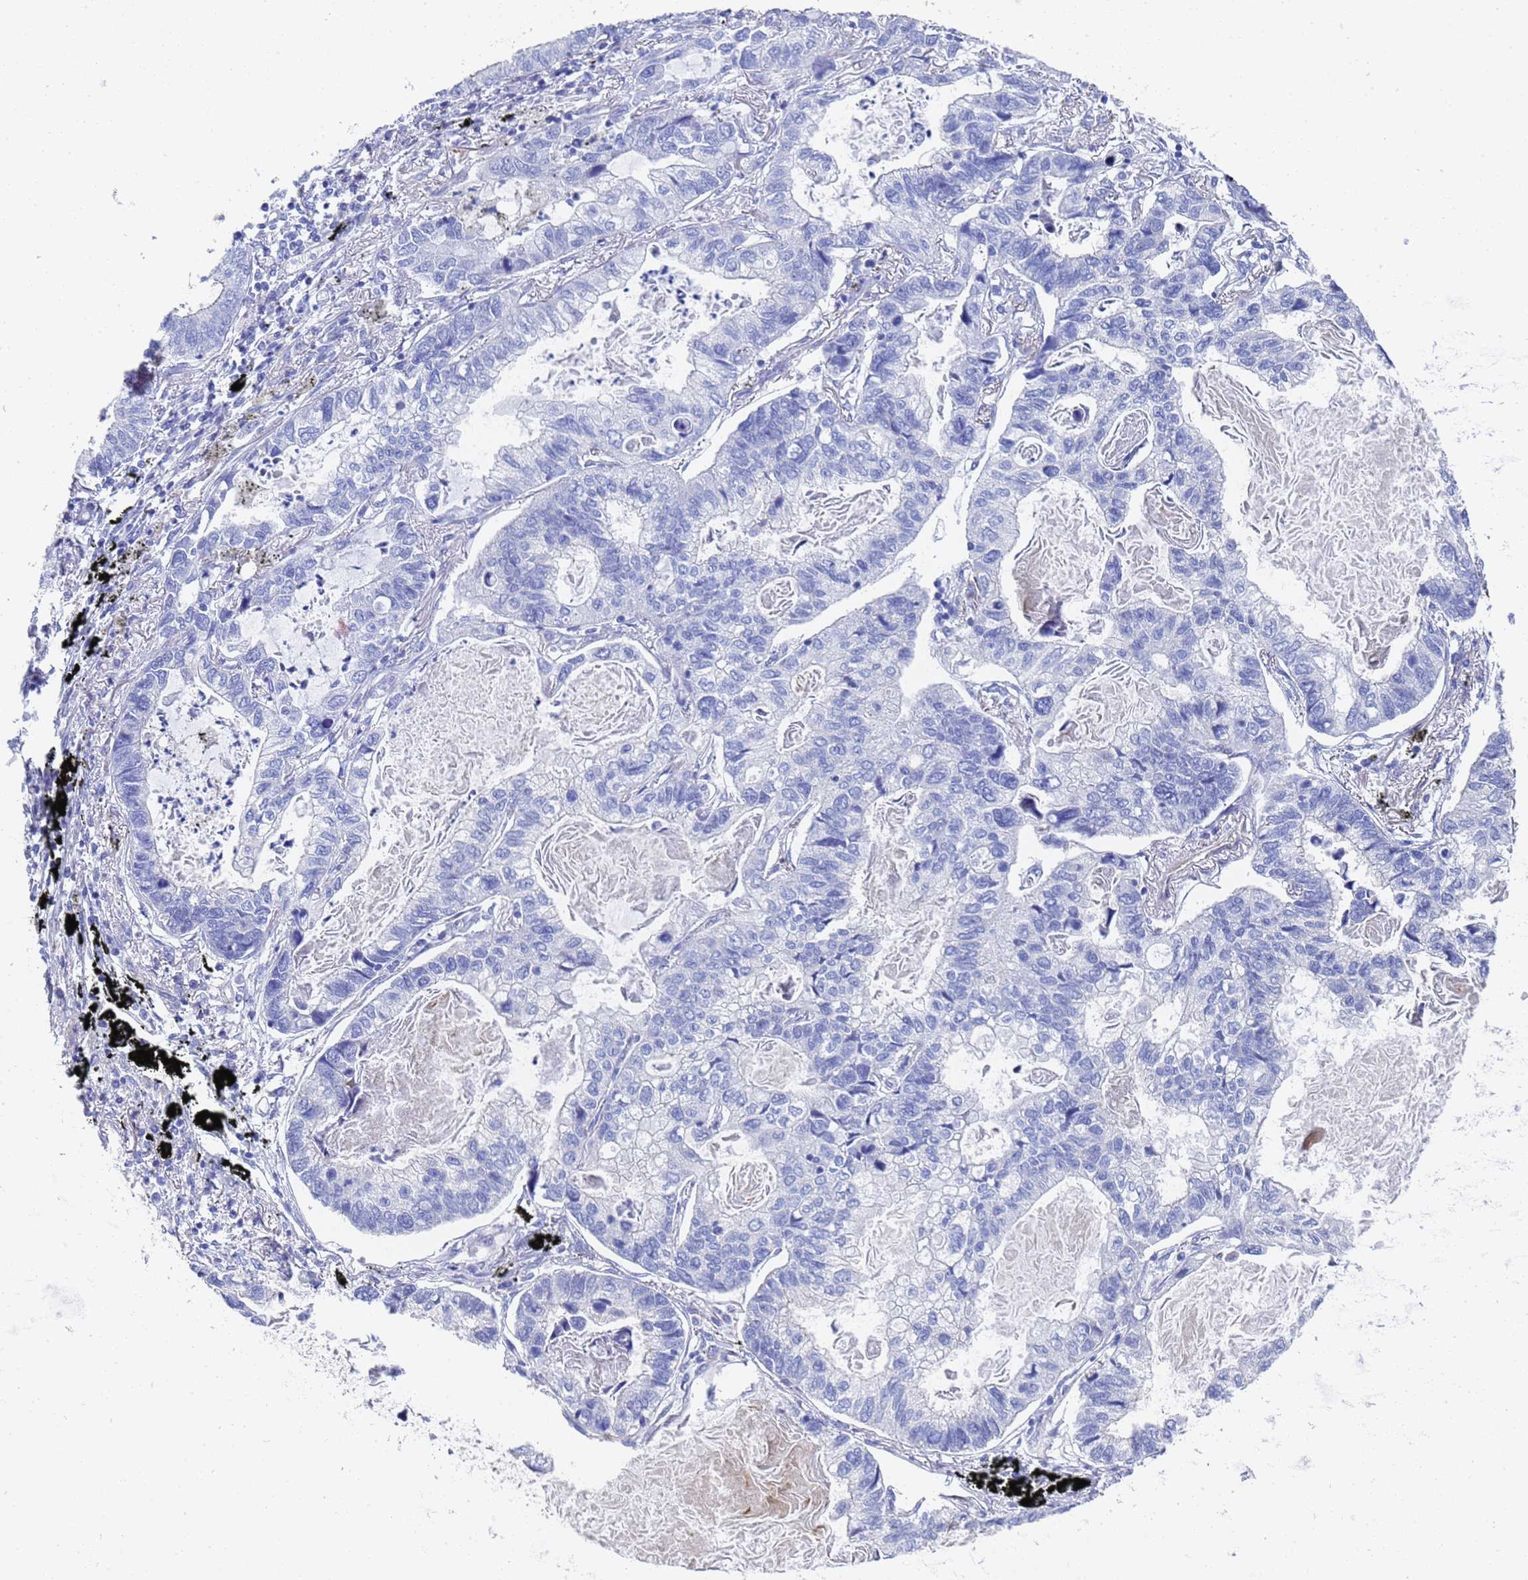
{"staining": {"intensity": "negative", "quantity": "none", "location": "none"}, "tissue": "lung cancer", "cell_type": "Tumor cells", "image_type": "cancer", "snomed": [{"axis": "morphology", "description": "Adenocarcinoma, NOS"}, {"axis": "topography", "description": "Lung"}], "caption": "Protein analysis of lung adenocarcinoma shows no significant expression in tumor cells.", "gene": "TUBB1", "patient": {"sex": "male", "age": 67}}